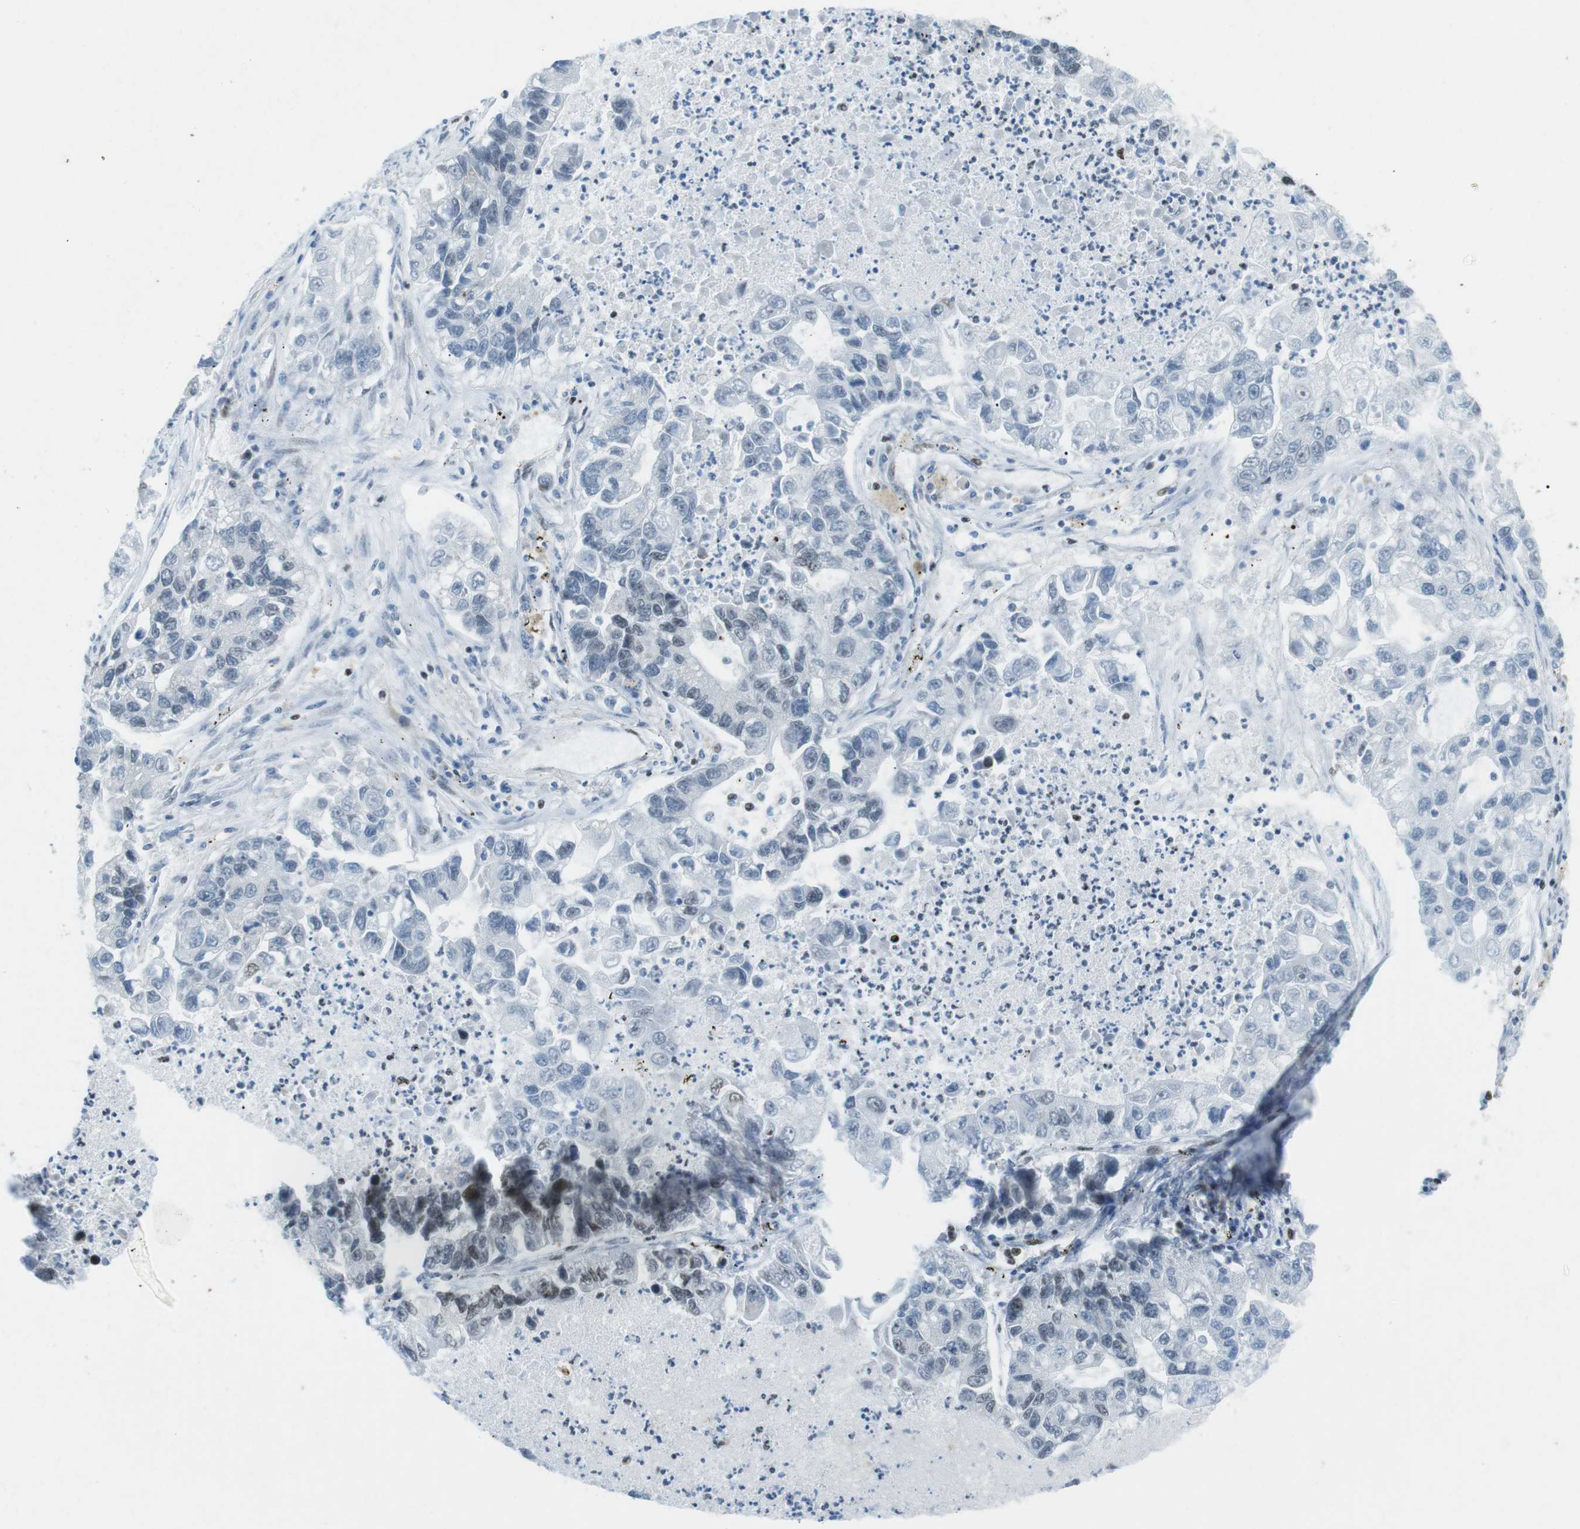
{"staining": {"intensity": "moderate", "quantity": "<25%", "location": "nuclear"}, "tissue": "lung cancer", "cell_type": "Tumor cells", "image_type": "cancer", "snomed": [{"axis": "morphology", "description": "Adenocarcinoma, NOS"}, {"axis": "topography", "description": "Lung"}], "caption": "This is a histology image of IHC staining of lung cancer, which shows moderate positivity in the nuclear of tumor cells.", "gene": "ARID1A", "patient": {"sex": "female", "age": 51}}